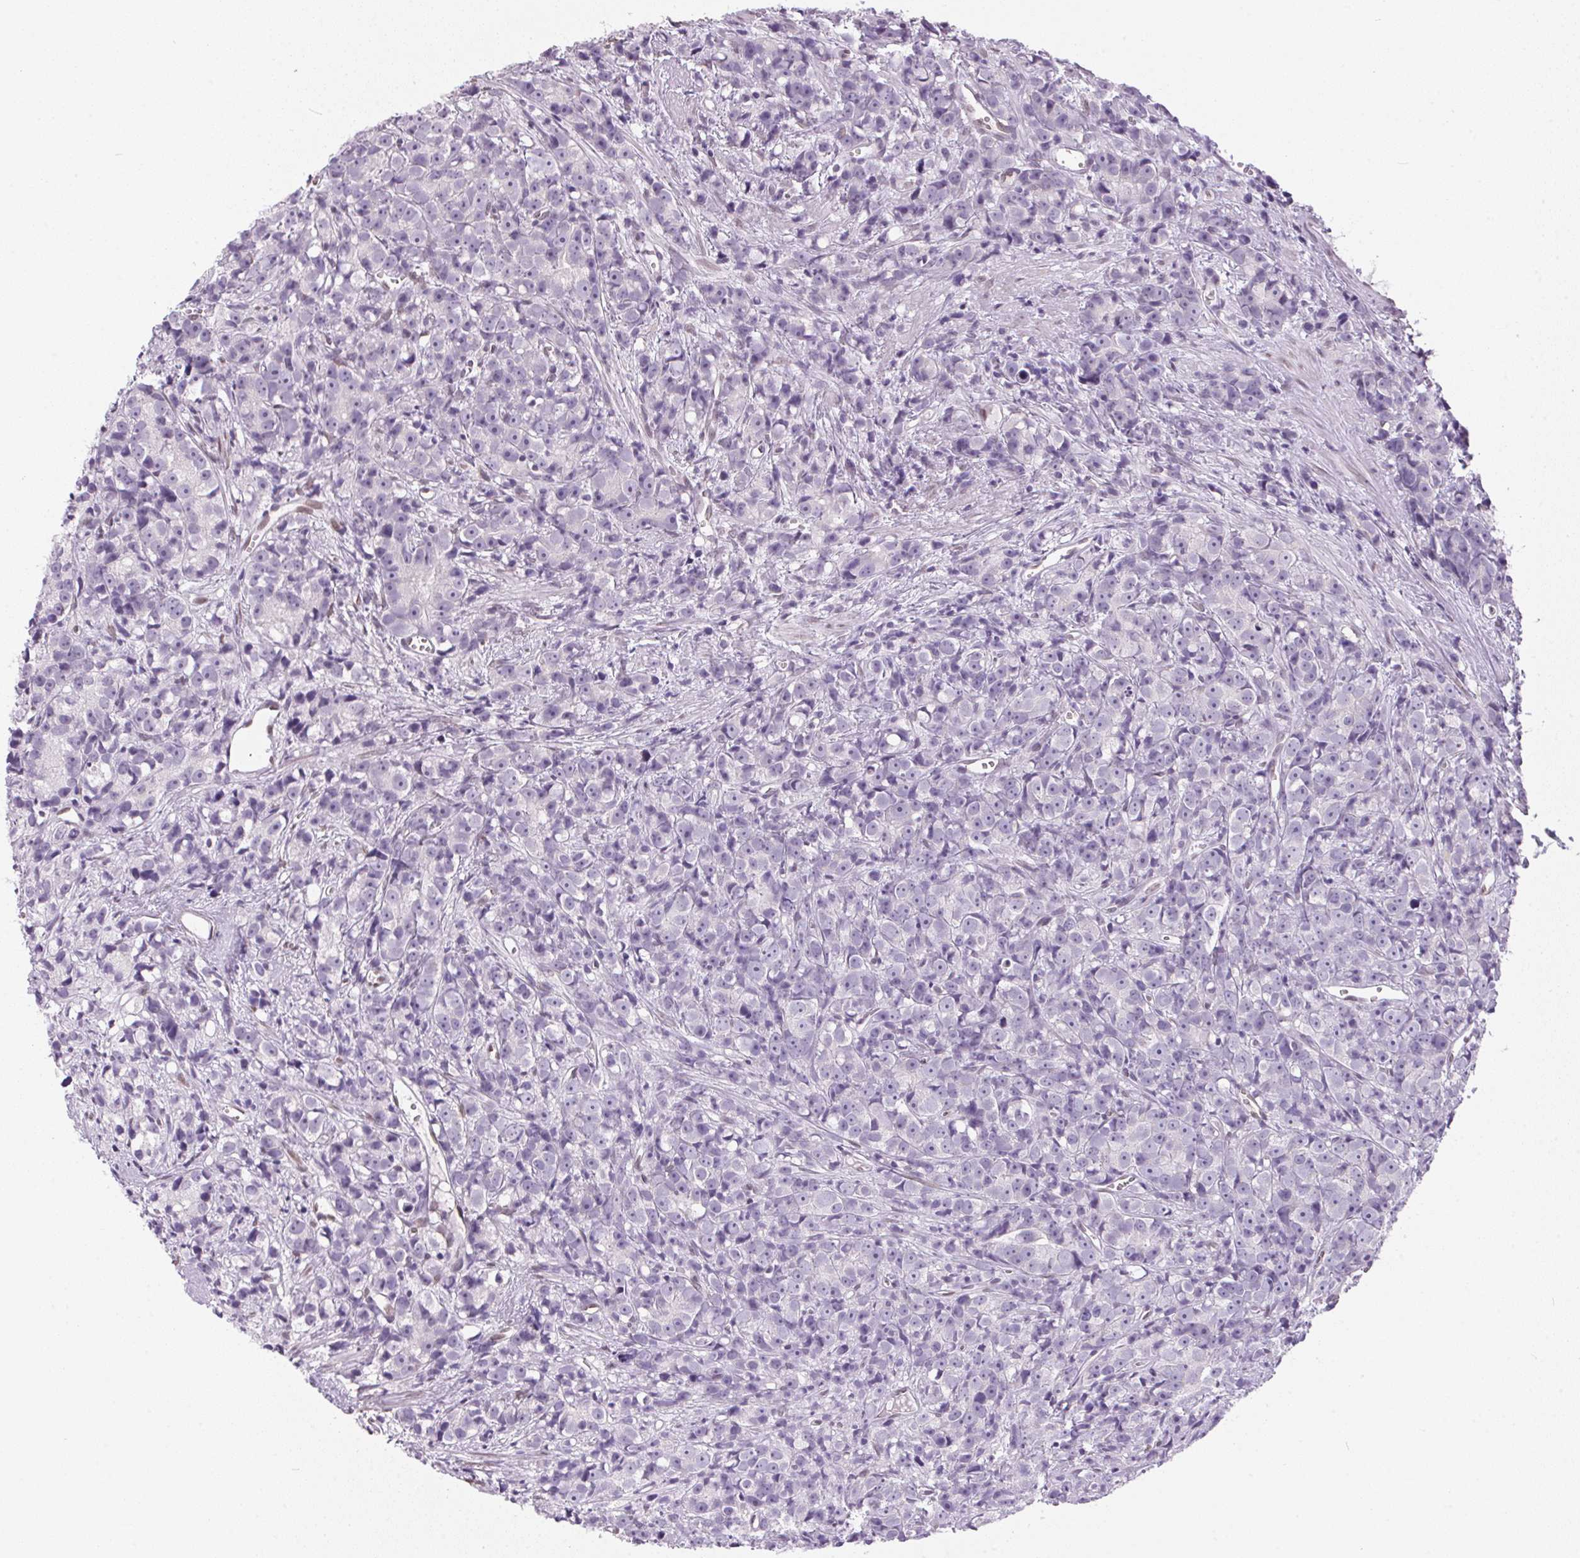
{"staining": {"intensity": "negative", "quantity": "none", "location": "none"}, "tissue": "prostate cancer", "cell_type": "Tumor cells", "image_type": "cancer", "snomed": [{"axis": "morphology", "description": "Adenocarcinoma, High grade"}, {"axis": "topography", "description": "Prostate"}], "caption": "Immunohistochemical staining of prostate adenocarcinoma (high-grade) shows no significant positivity in tumor cells.", "gene": "TMEM175", "patient": {"sex": "male", "age": 77}}